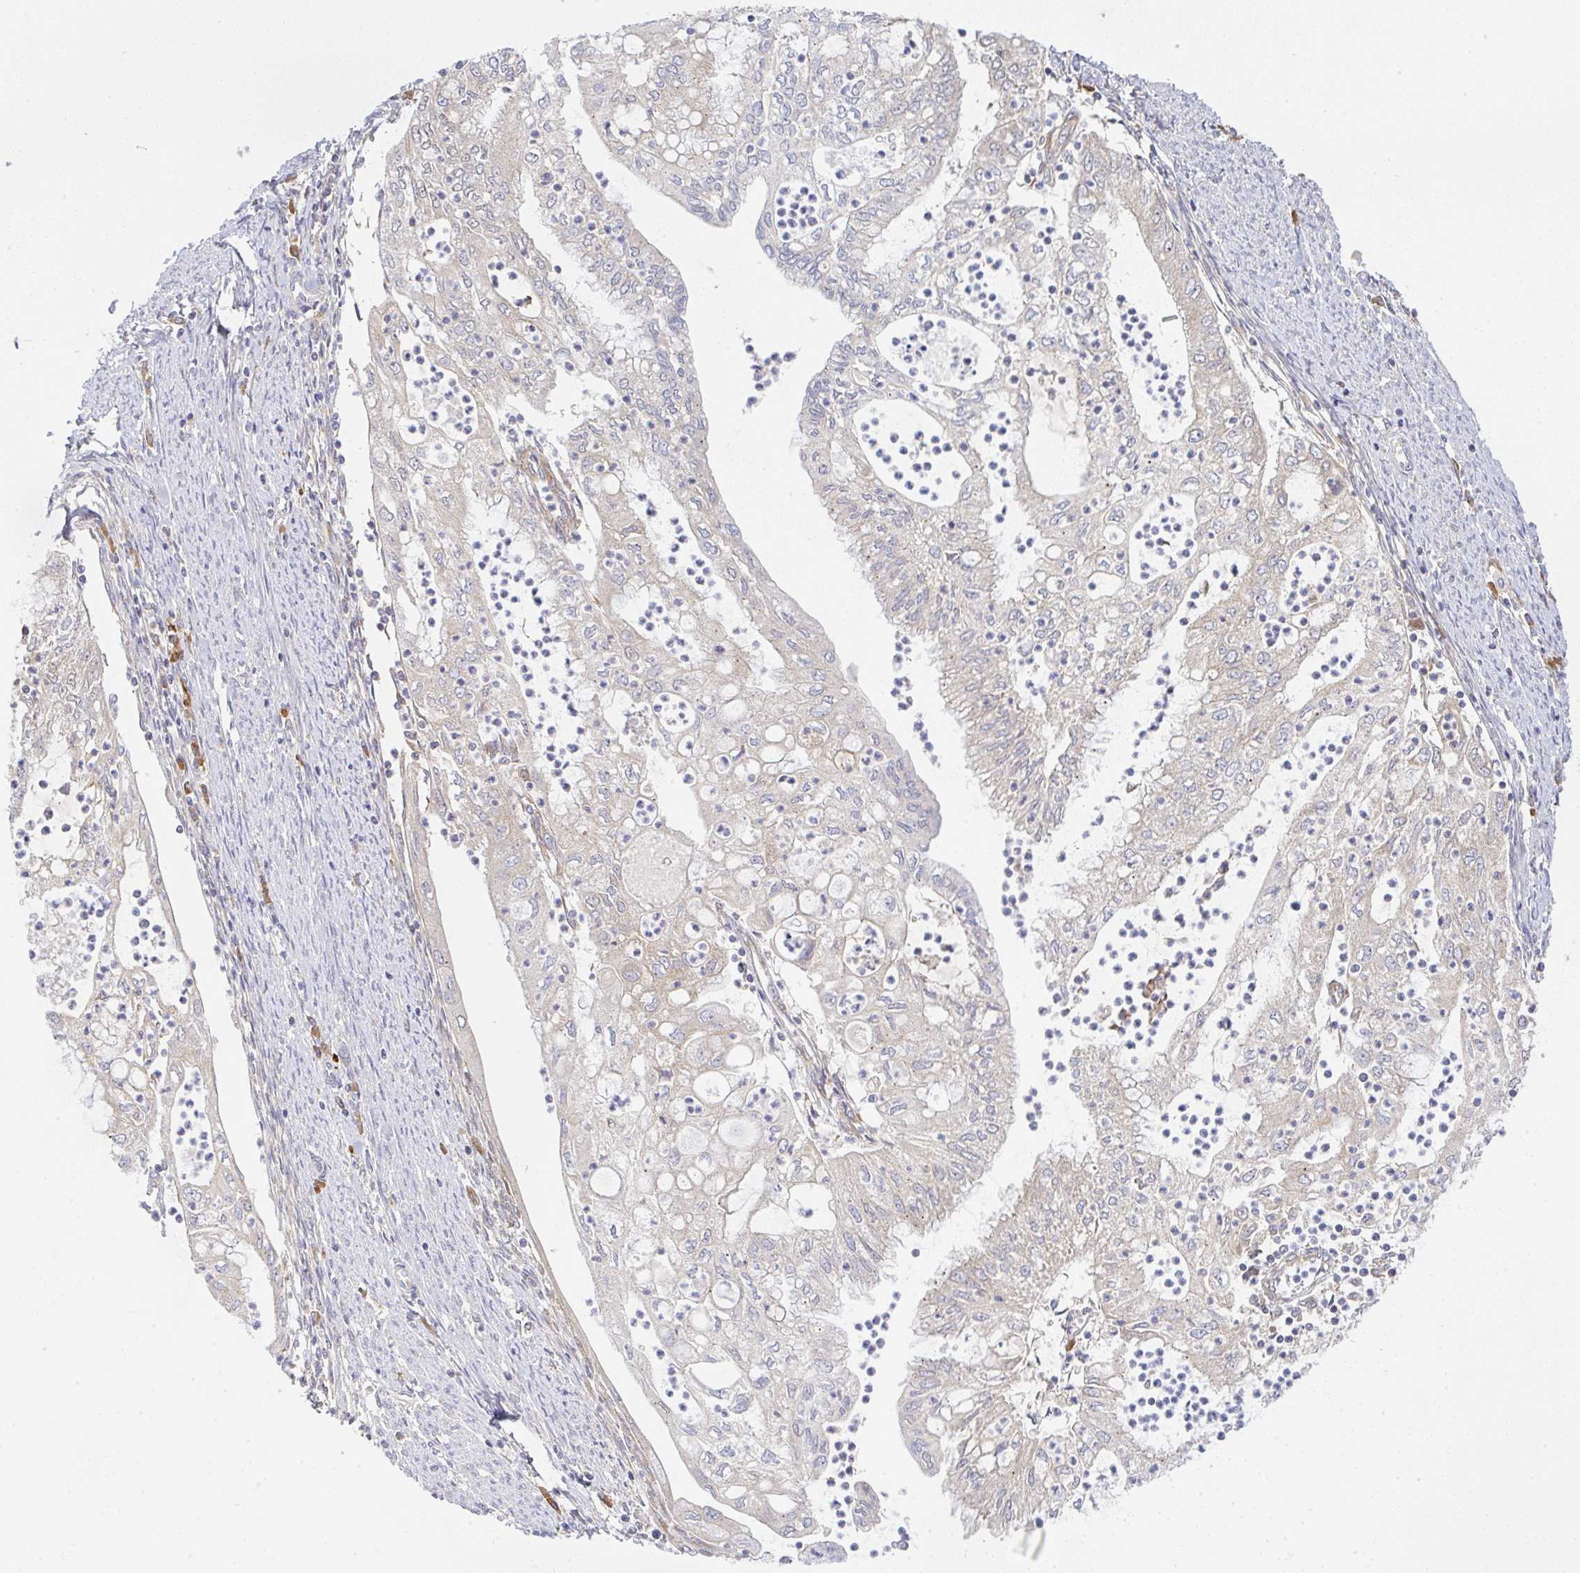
{"staining": {"intensity": "weak", "quantity": "25%-75%", "location": "cytoplasmic/membranous"}, "tissue": "endometrial cancer", "cell_type": "Tumor cells", "image_type": "cancer", "snomed": [{"axis": "morphology", "description": "Adenocarcinoma, NOS"}, {"axis": "topography", "description": "Endometrium"}], "caption": "About 25%-75% of tumor cells in endometrial cancer (adenocarcinoma) show weak cytoplasmic/membranous protein expression as visualized by brown immunohistochemical staining.", "gene": "DERL2", "patient": {"sex": "female", "age": 75}}